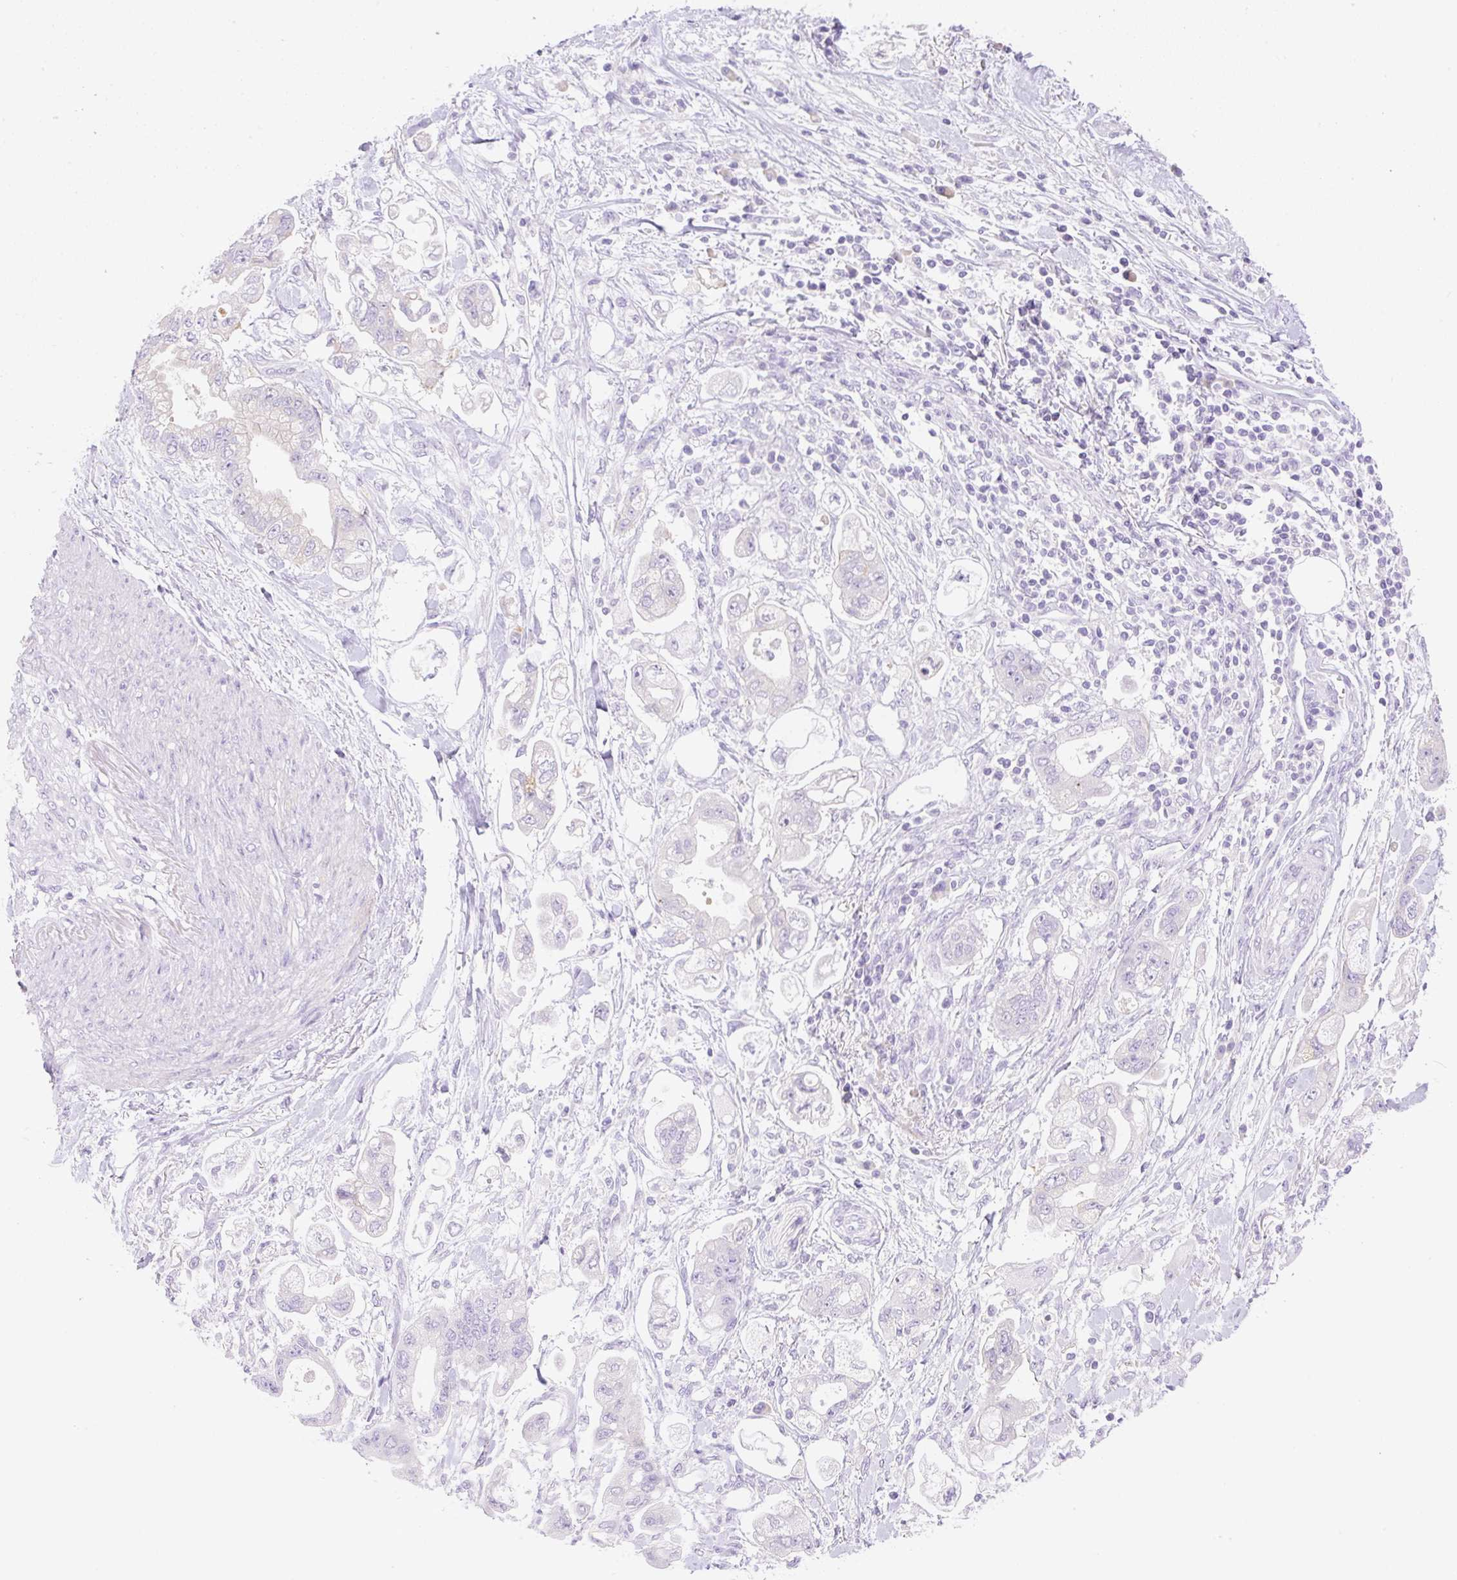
{"staining": {"intensity": "negative", "quantity": "none", "location": "none"}, "tissue": "stomach cancer", "cell_type": "Tumor cells", "image_type": "cancer", "snomed": [{"axis": "morphology", "description": "Adenocarcinoma, NOS"}, {"axis": "topography", "description": "Stomach"}], "caption": "The immunohistochemistry (IHC) image has no significant positivity in tumor cells of stomach adenocarcinoma tissue.", "gene": "DENND5A", "patient": {"sex": "male", "age": 62}}